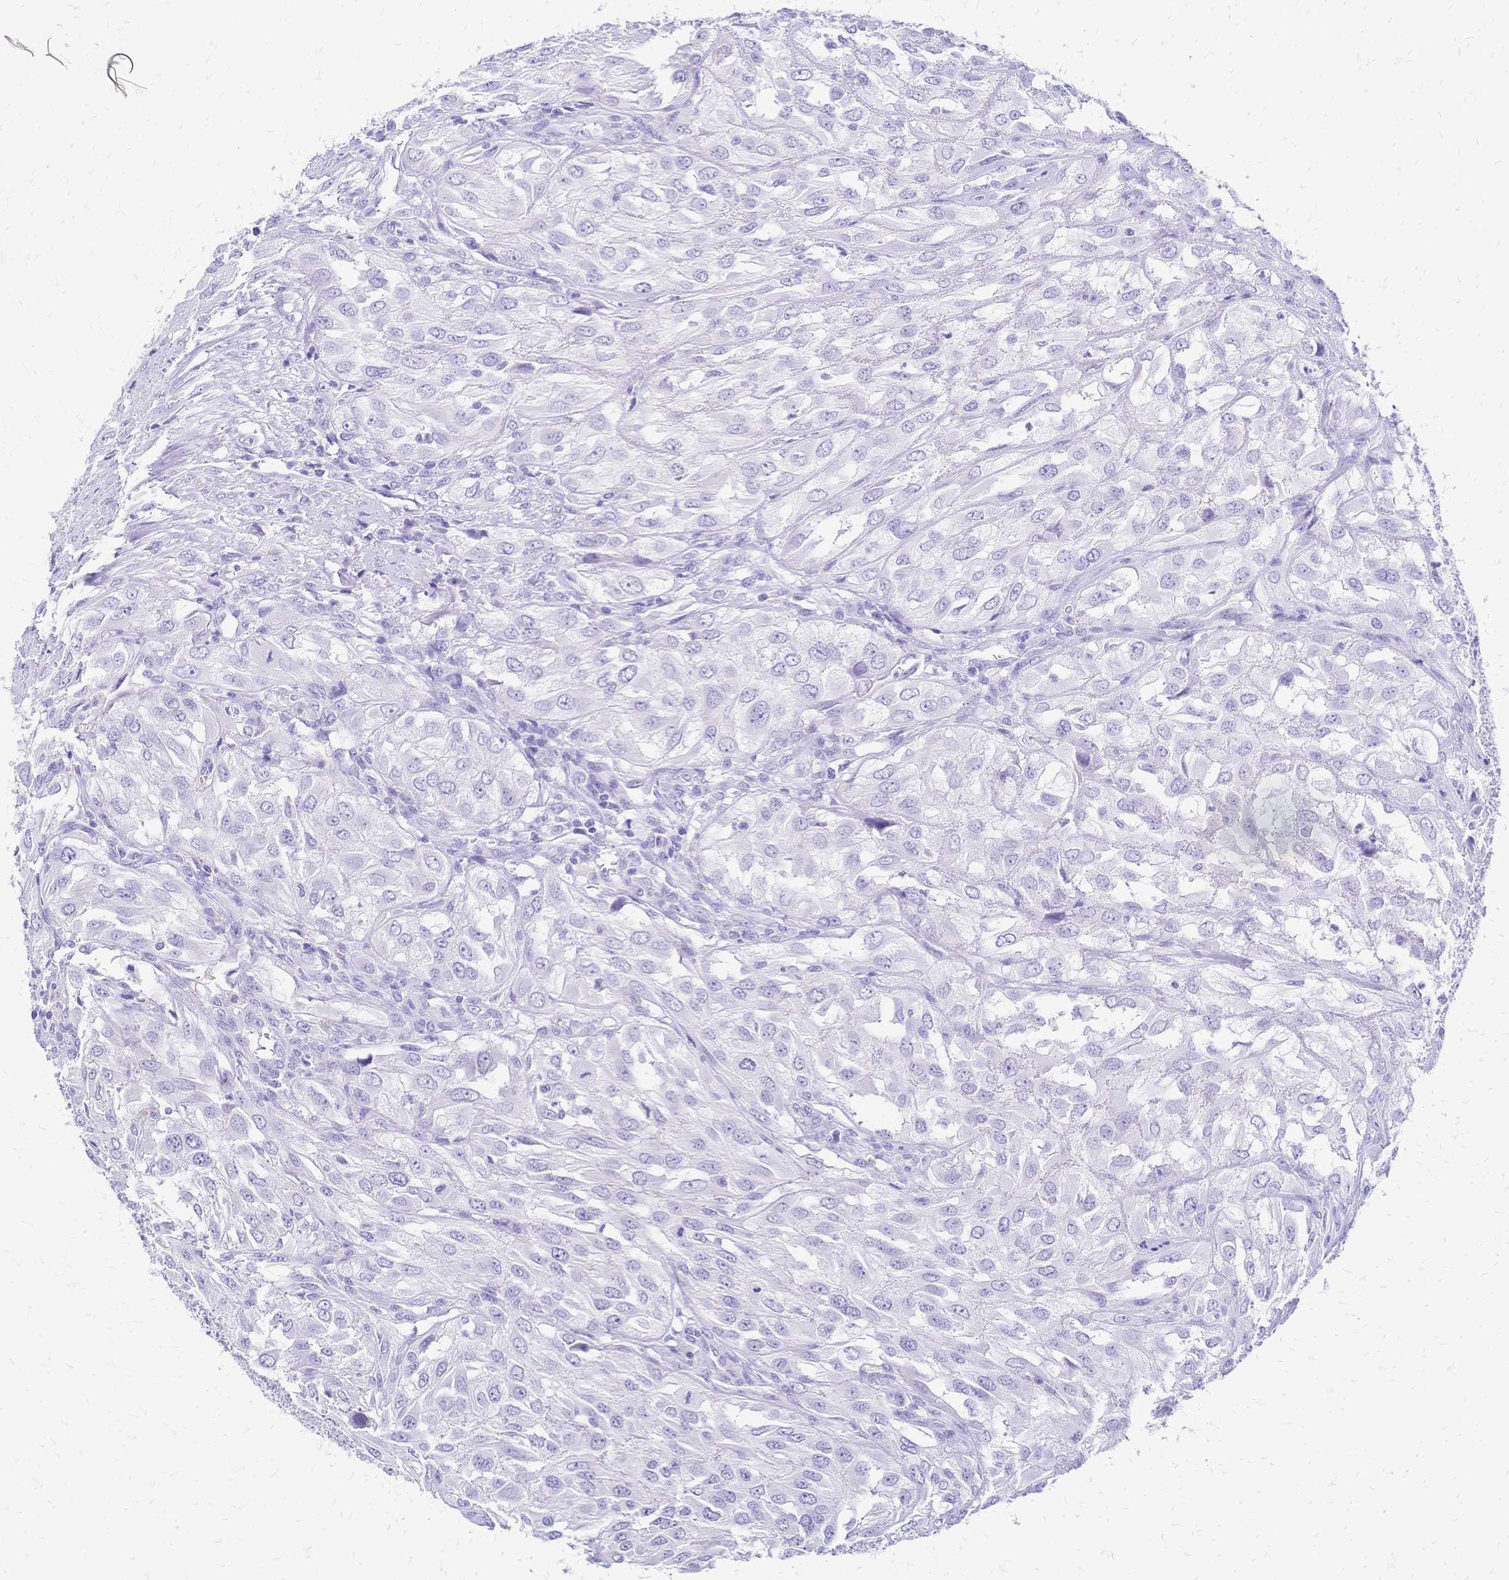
{"staining": {"intensity": "negative", "quantity": "none", "location": "none"}, "tissue": "urothelial cancer", "cell_type": "Tumor cells", "image_type": "cancer", "snomed": [{"axis": "morphology", "description": "Urothelial carcinoma, High grade"}, {"axis": "topography", "description": "Urinary bladder"}], "caption": "Immunohistochemical staining of high-grade urothelial carcinoma displays no significant expression in tumor cells.", "gene": "FA2H", "patient": {"sex": "male", "age": 67}}